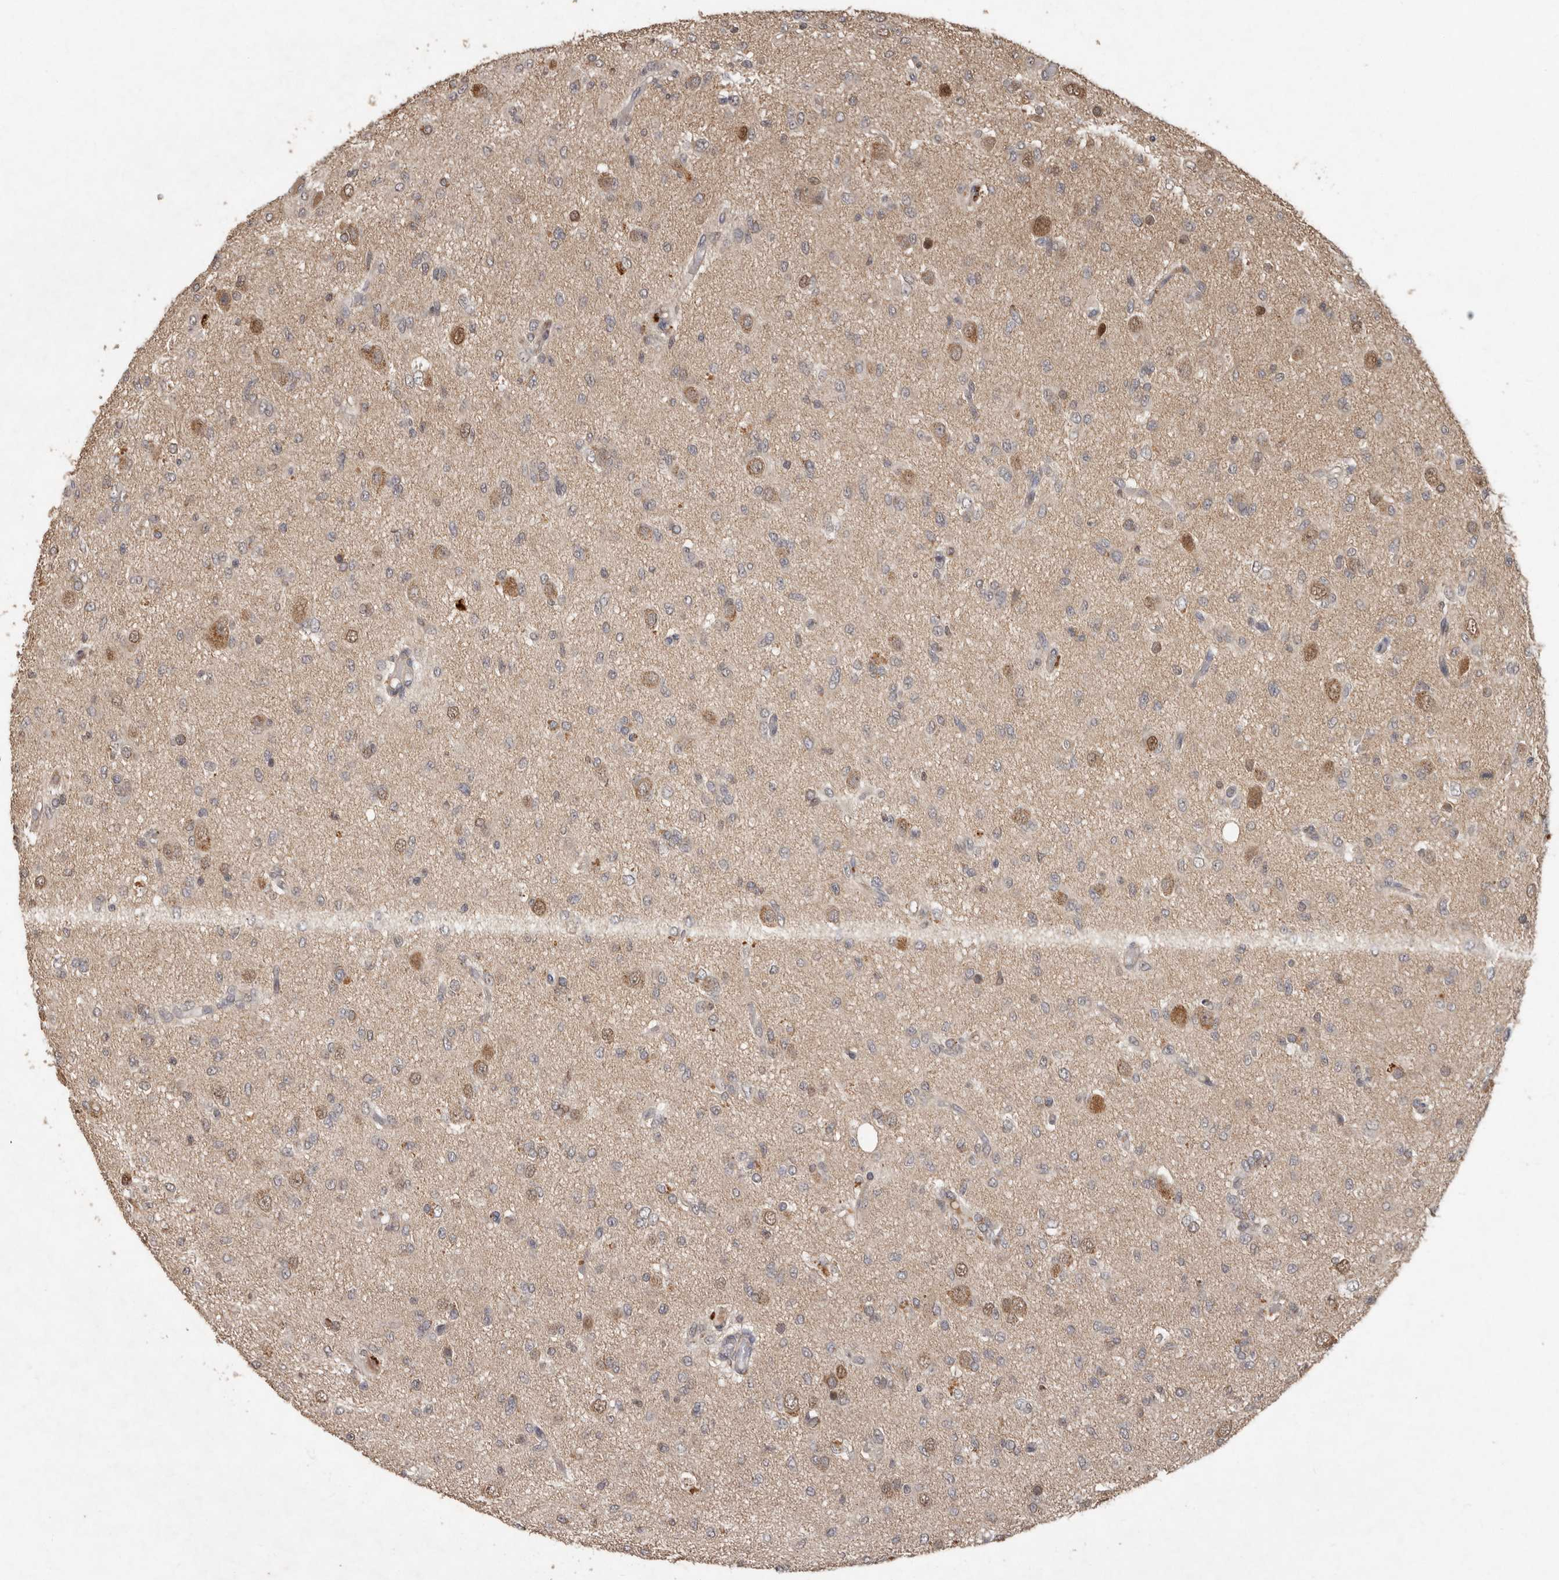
{"staining": {"intensity": "weak", "quantity": "25%-75%", "location": "cytoplasmic/membranous"}, "tissue": "glioma", "cell_type": "Tumor cells", "image_type": "cancer", "snomed": [{"axis": "morphology", "description": "Glioma, malignant, High grade"}, {"axis": "topography", "description": "Brain"}], "caption": "Immunohistochemistry (IHC) photomicrograph of malignant high-grade glioma stained for a protein (brown), which demonstrates low levels of weak cytoplasmic/membranous positivity in about 25%-75% of tumor cells.", "gene": "KIF26B", "patient": {"sex": "female", "age": 59}}